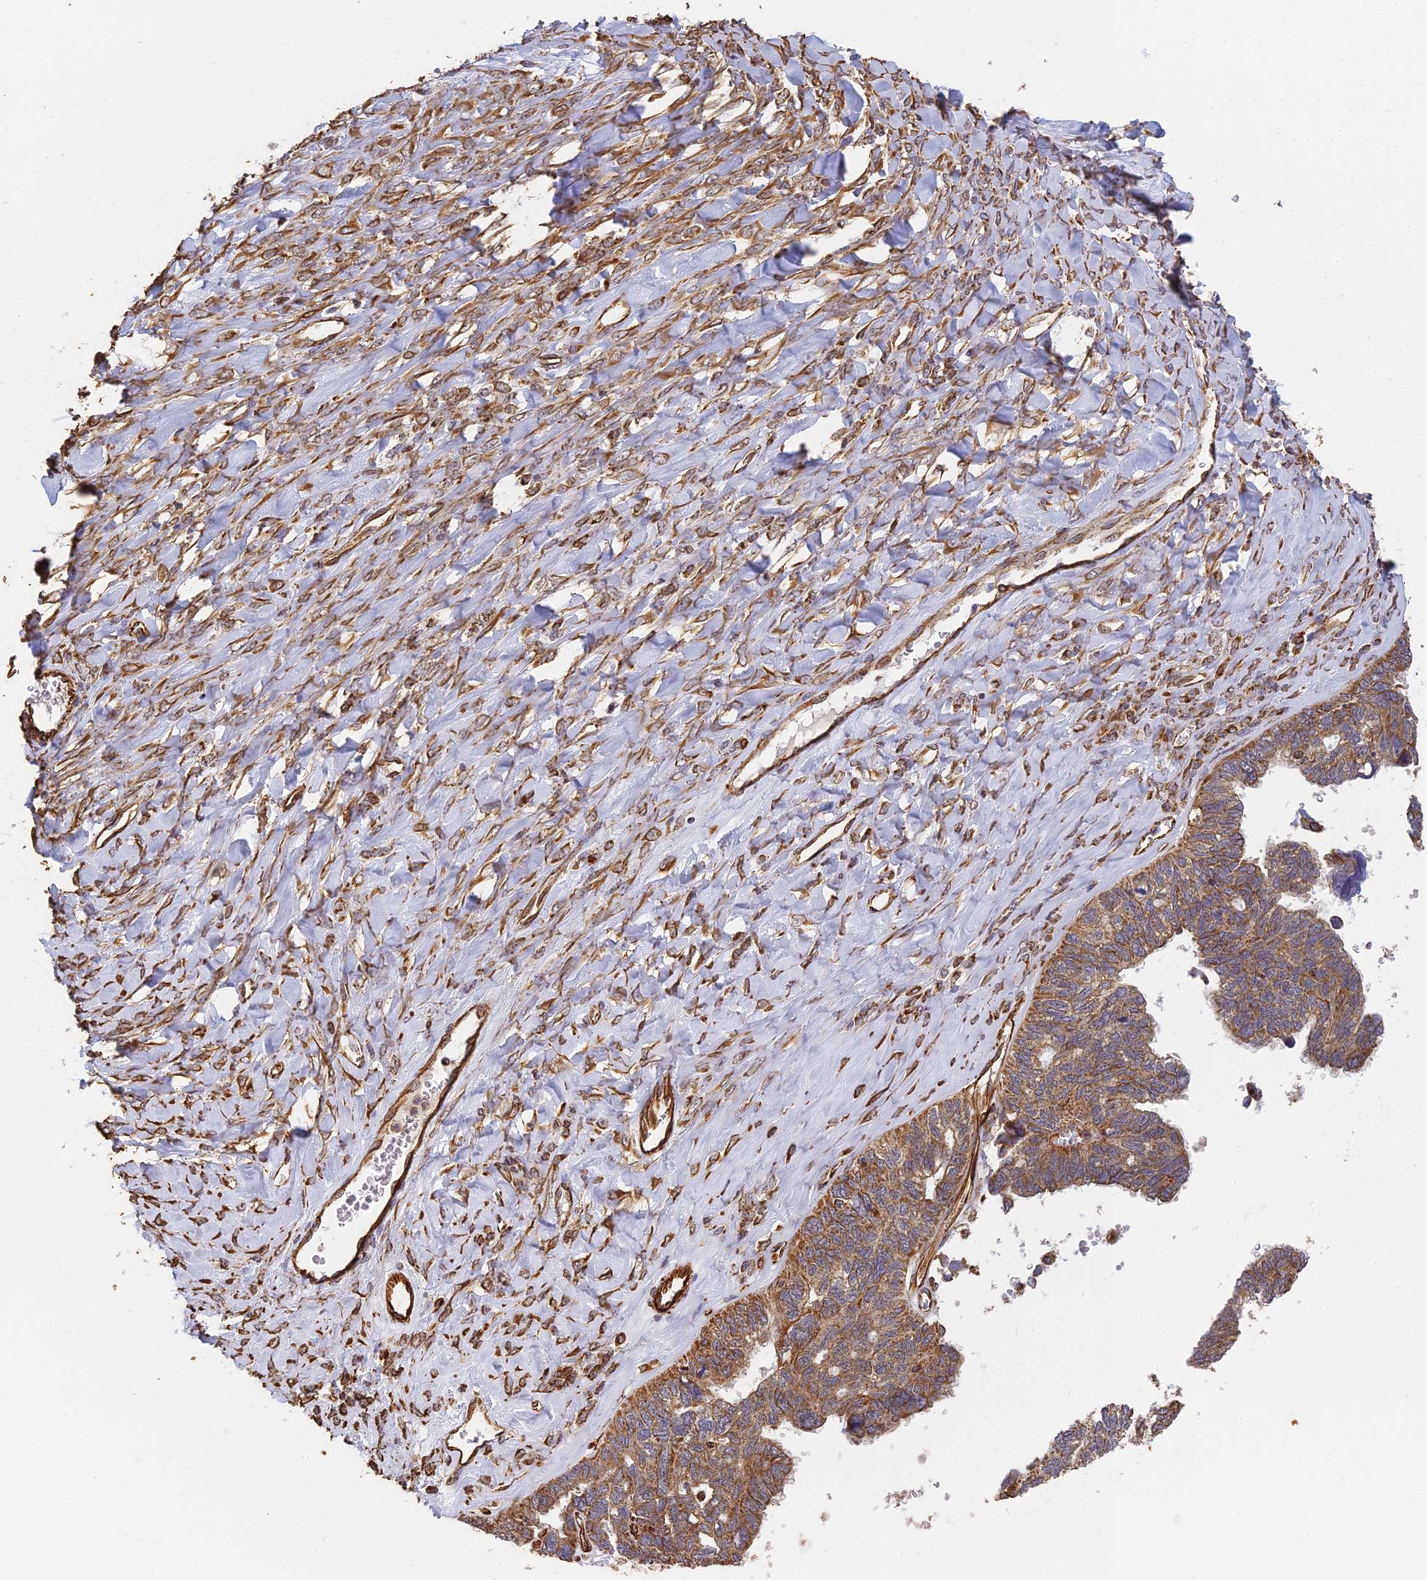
{"staining": {"intensity": "moderate", "quantity": ">75%", "location": "cytoplasmic/membranous"}, "tissue": "ovarian cancer", "cell_type": "Tumor cells", "image_type": "cancer", "snomed": [{"axis": "morphology", "description": "Cystadenocarcinoma, serous, NOS"}, {"axis": "topography", "description": "Ovary"}], "caption": "The histopathology image exhibits staining of ovarian cancer (serous cystadenocarcinoma), revealing moderate cytoplasmic/membranous protein staining (brown color) within tumor cells. (IHC, brightfield microscopy, high magnification).", "gene": "DSTYK", "patient": {"sex": "female", "age": 79}}